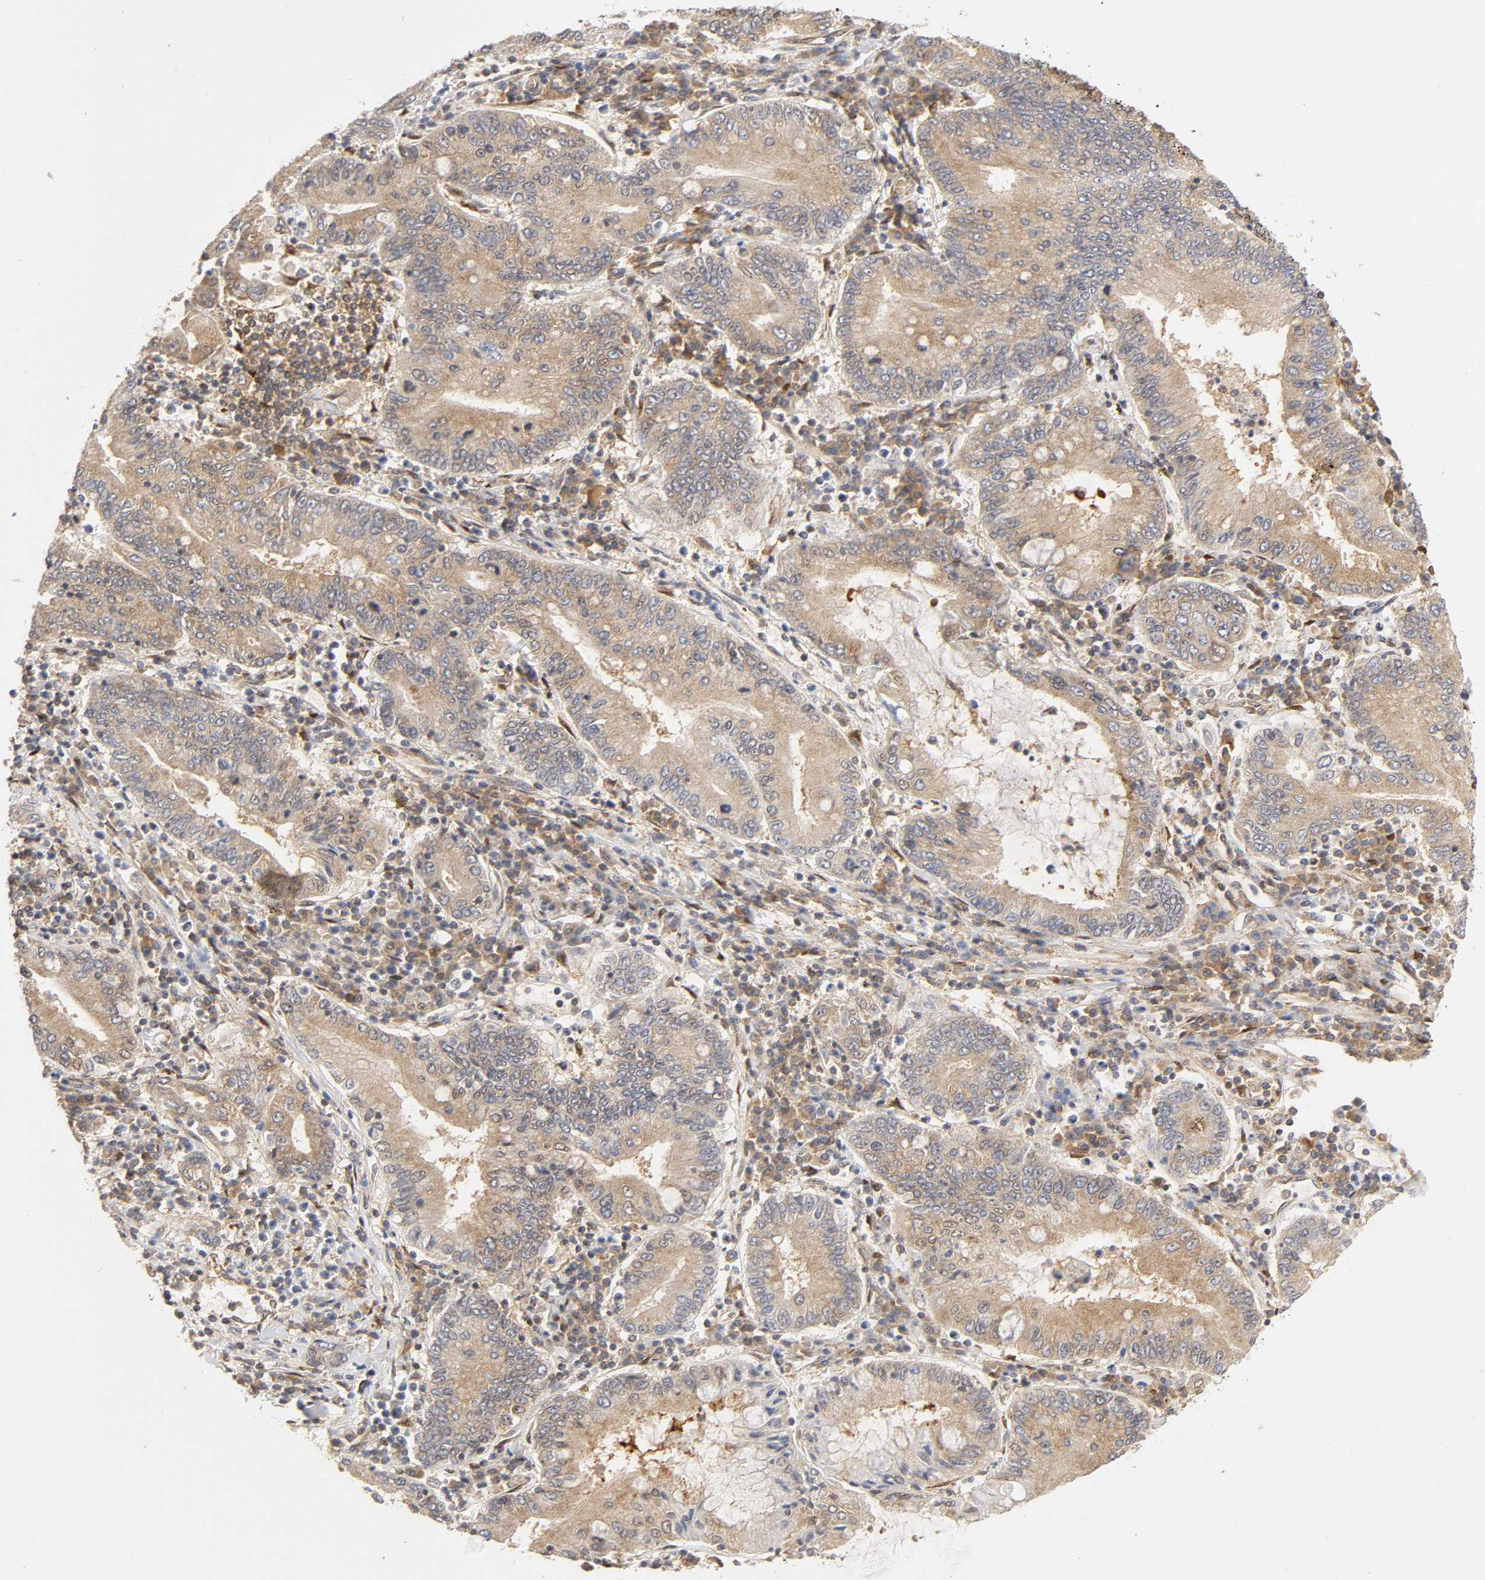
{"staining": {"intensity": "weak", "quantity": ">75%", "location": "cytoplasmic/membranous"}, "tissue": "stomach cancer", "cell_type": "Tumor cells", "image_type": "cancer", "snomed": [{"axis": "morphology", "description": "Normal tissue, NOS"}, {"axis": "morphology", "description": "Adenocarcinoma, NOS"}, {"axis": "topography", "description": "Esophagus"}, {"axis": "topography", "description": "Stomach, upper"}, {"axis": "topography", "description": "Peripheral nerve tissue"}], "caption": "Human stomach cancer stained with a brown dye reveals weak cytoplasmic/membranous positive staining in approximately >75% of tumor cells.", "gene": "PAFAH1B1", "patient": {"sex": "male", "age": 62}}